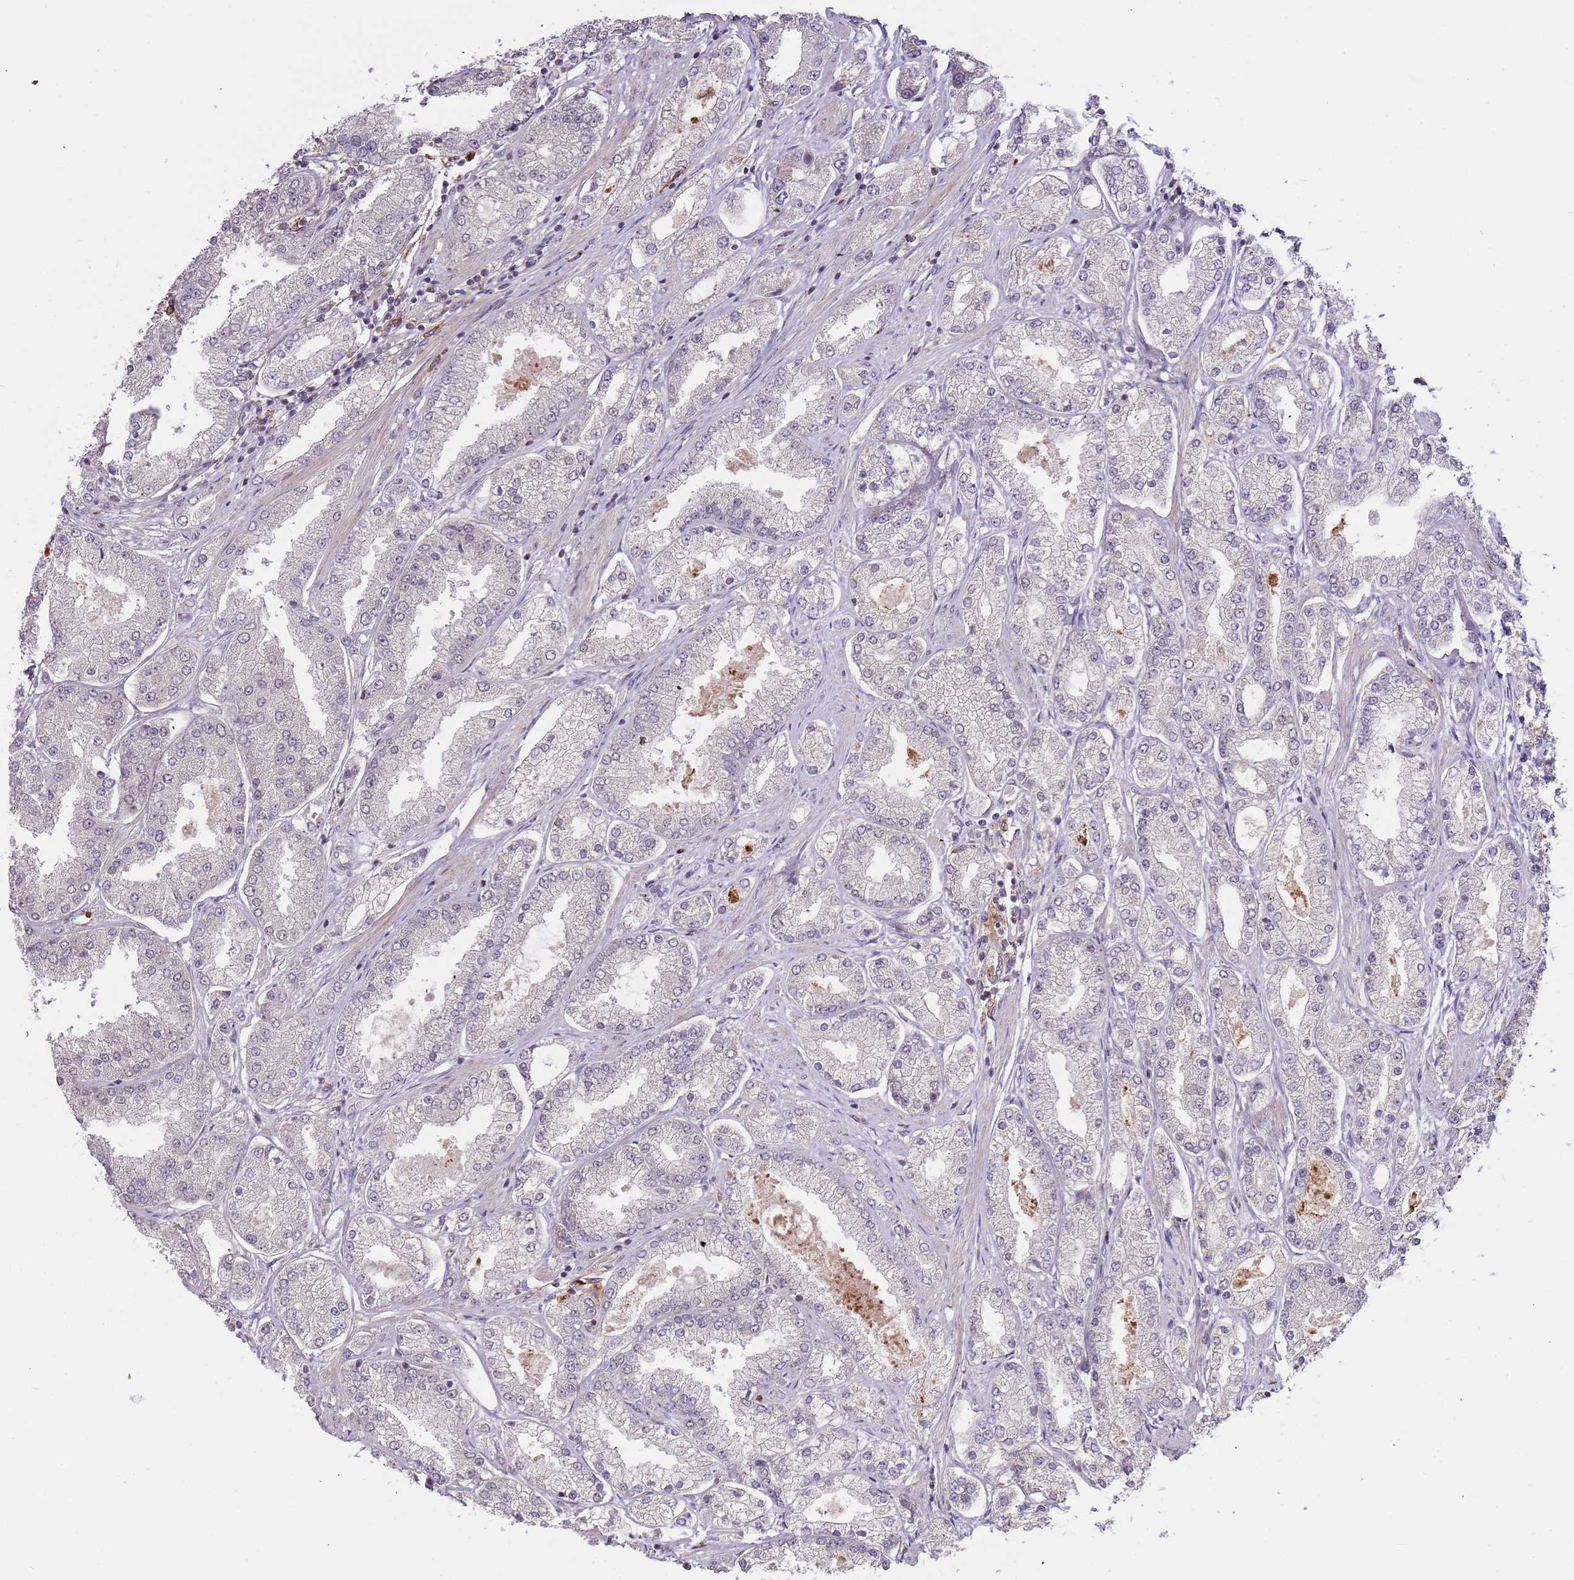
{"staining": {"intensity": "negative", "quantity": "none", "location": "none"}, "tissue": "prostate cancer", "cell_type": "Tumor cells", "image_type": "cancer", "snomed": [{"axis": "morphology", "description": "Adenocarcinoma, High grade"}, {"axis": "topography", "description": "Prostate"}], "caption": "Prostate cancer (high-grade adenocarcinoma) was stained to show a protein in brown. There is no significant staining in tumor cells. (Stains: DAB (3,3'-diaminobenzidine) immunohistochemistry (IHC) with hematoxylin counter stain, Microscopy: brightfield microscopy at high magnification).", "gene": "ULK3", "patient": {"sex": "male", "age": 69}}